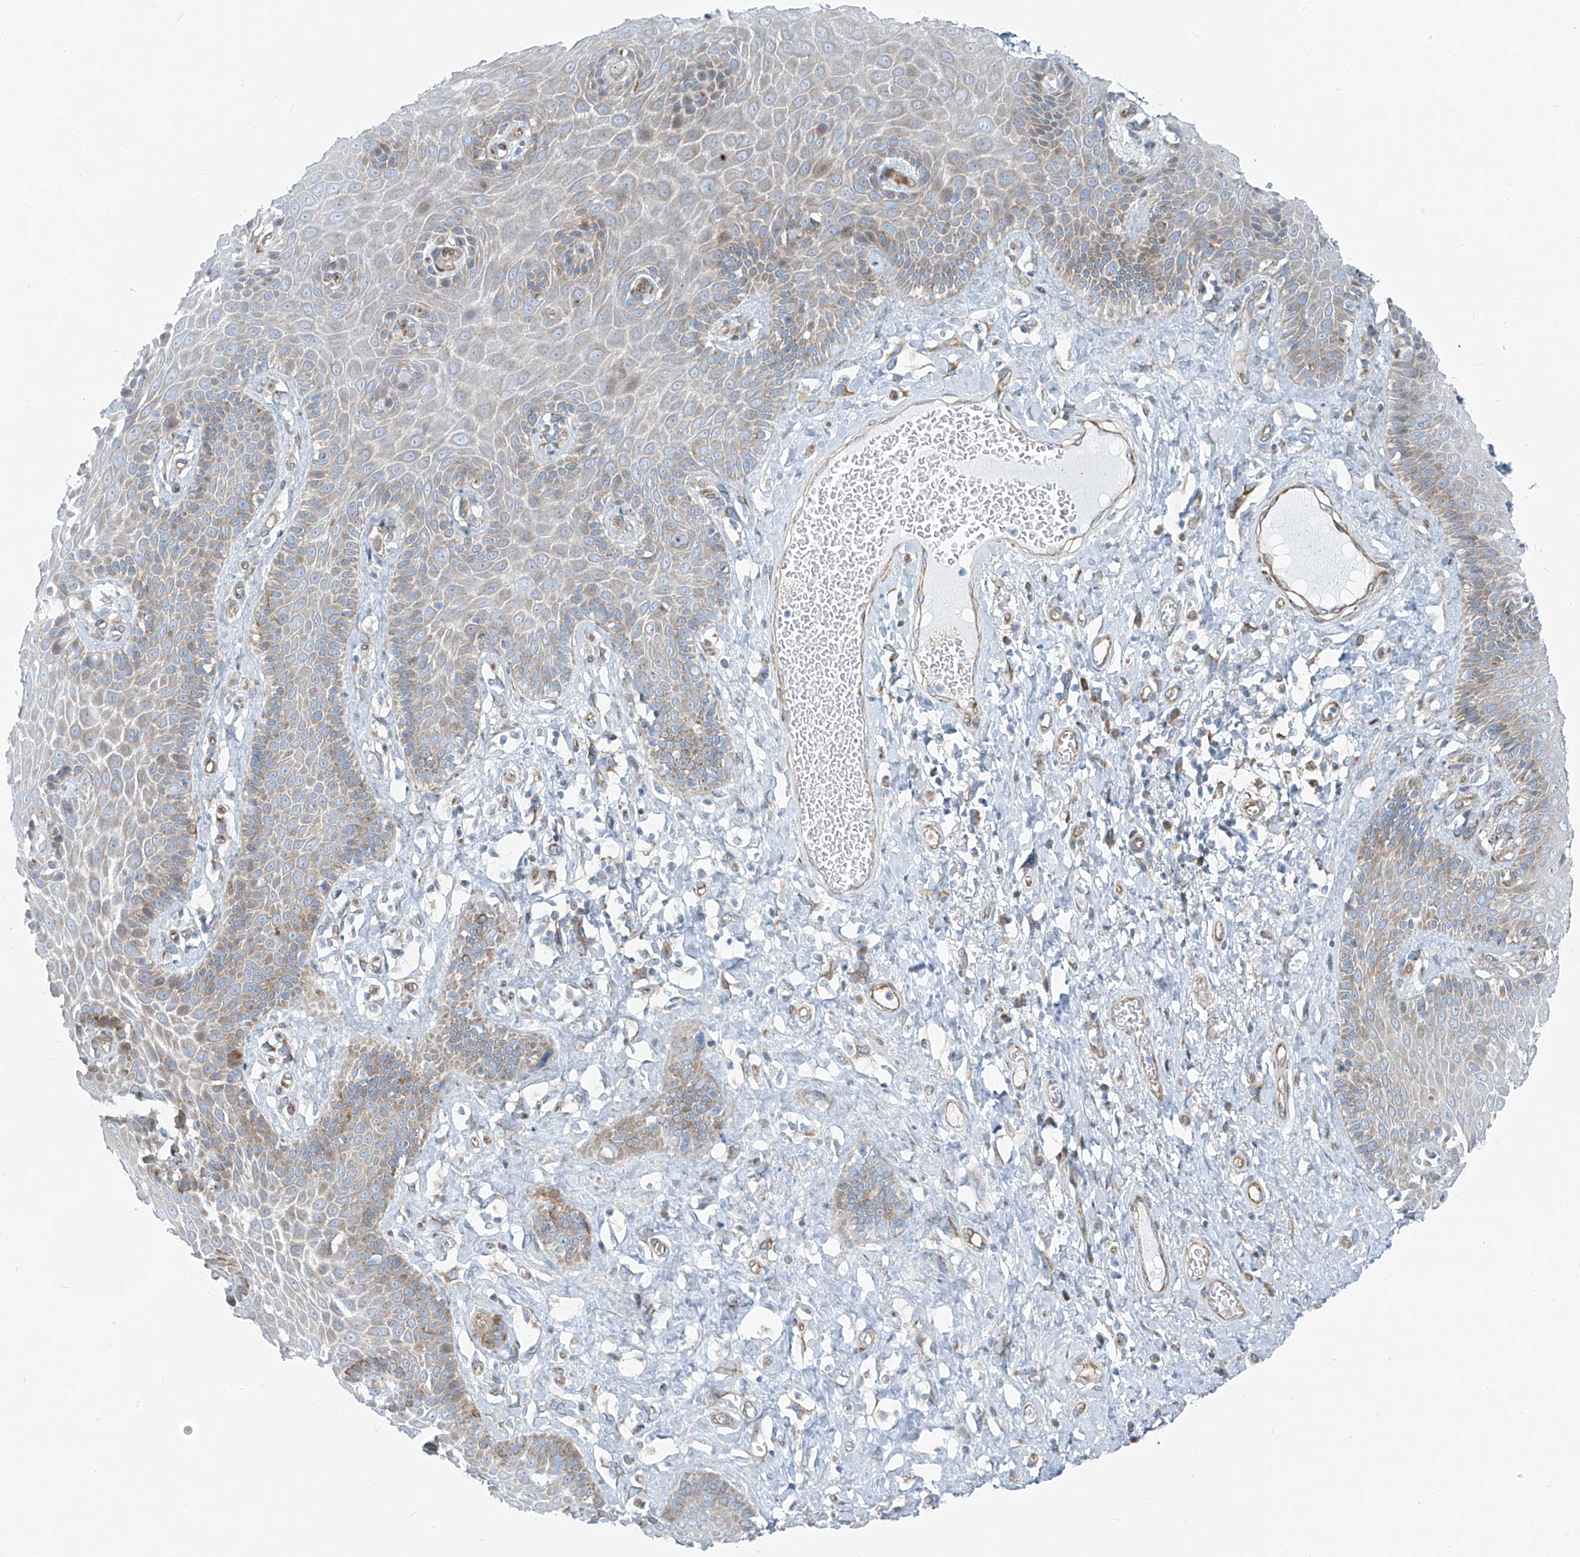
{"staining": {"intensity": "weak", "quantity": "<25%", "location": "cytoplasmic/membranous"}, "tissue": "skin", "cell_type": "Epidermal cells", "image_type": "normal", "snomed": [{"axis": "morphology", "description": "Normal tissue, NOS"}, {"axis": "topography", "description": "Anal"}], "caption": "DAB immunohistochemical staining of unremarkable human skin demonstrates no significant expression in epidermal cells.", "gene": "HIC2", "patient": {"sex": "male", "age": 69}}